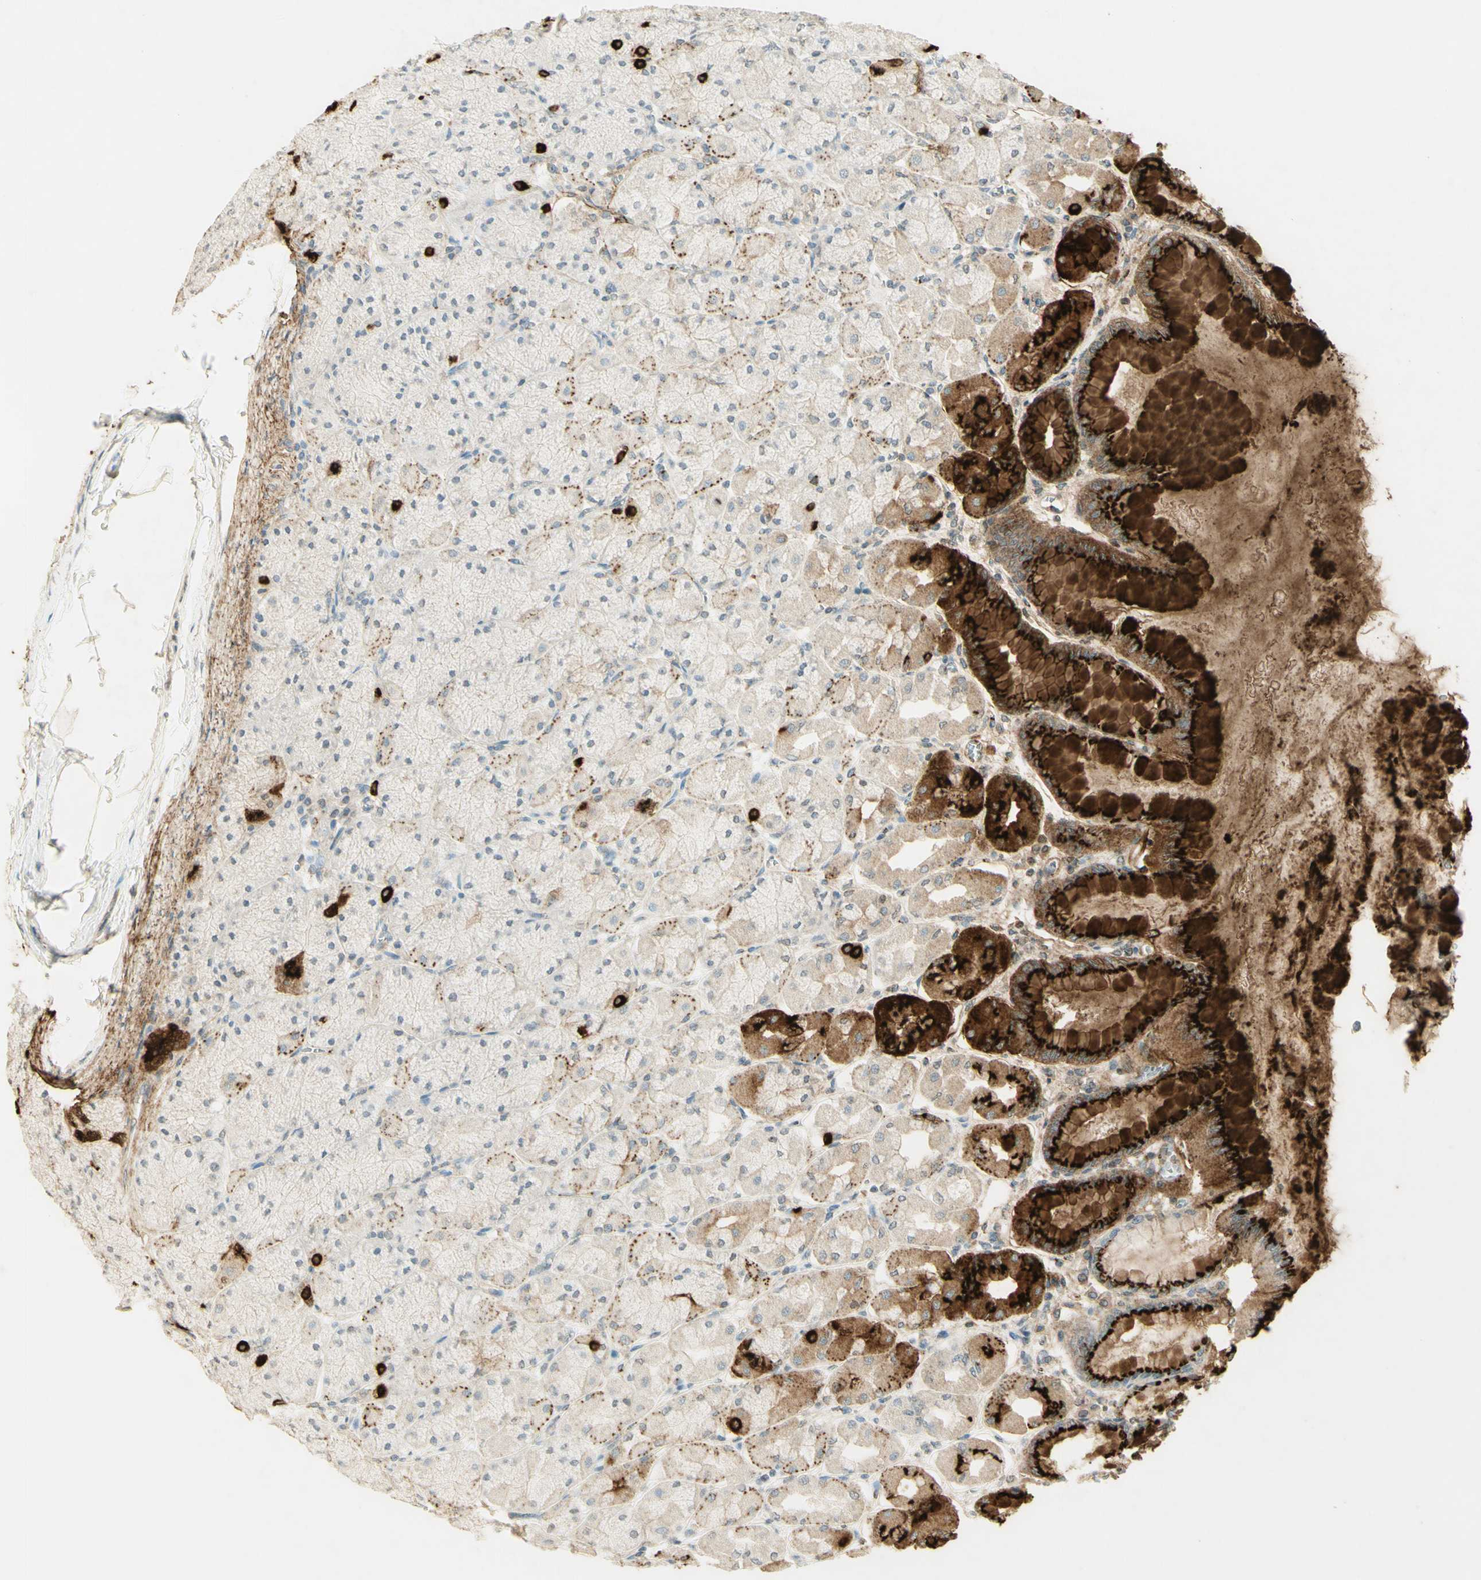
{"staining": {"intensity": "strong", "quantity": "<25%", "location": "cytoplasmic/membranous"}, "tissue": "stomach", "cell_type": "Glandular cells", "image_type": "normal", "snomed": [{"axis": "morphology", "description": "Normal tissue, NOS"}, {"axis": "topography", "description": "Stomach, upper"}], "caption": "Brown immunohistochemical staining in normal stomach exhibits strong cytoplasmic/membranous staining in approximately <25% of glandular cells.", "gene": "TNN", "patient": {"sex": "female", "age": 56}}